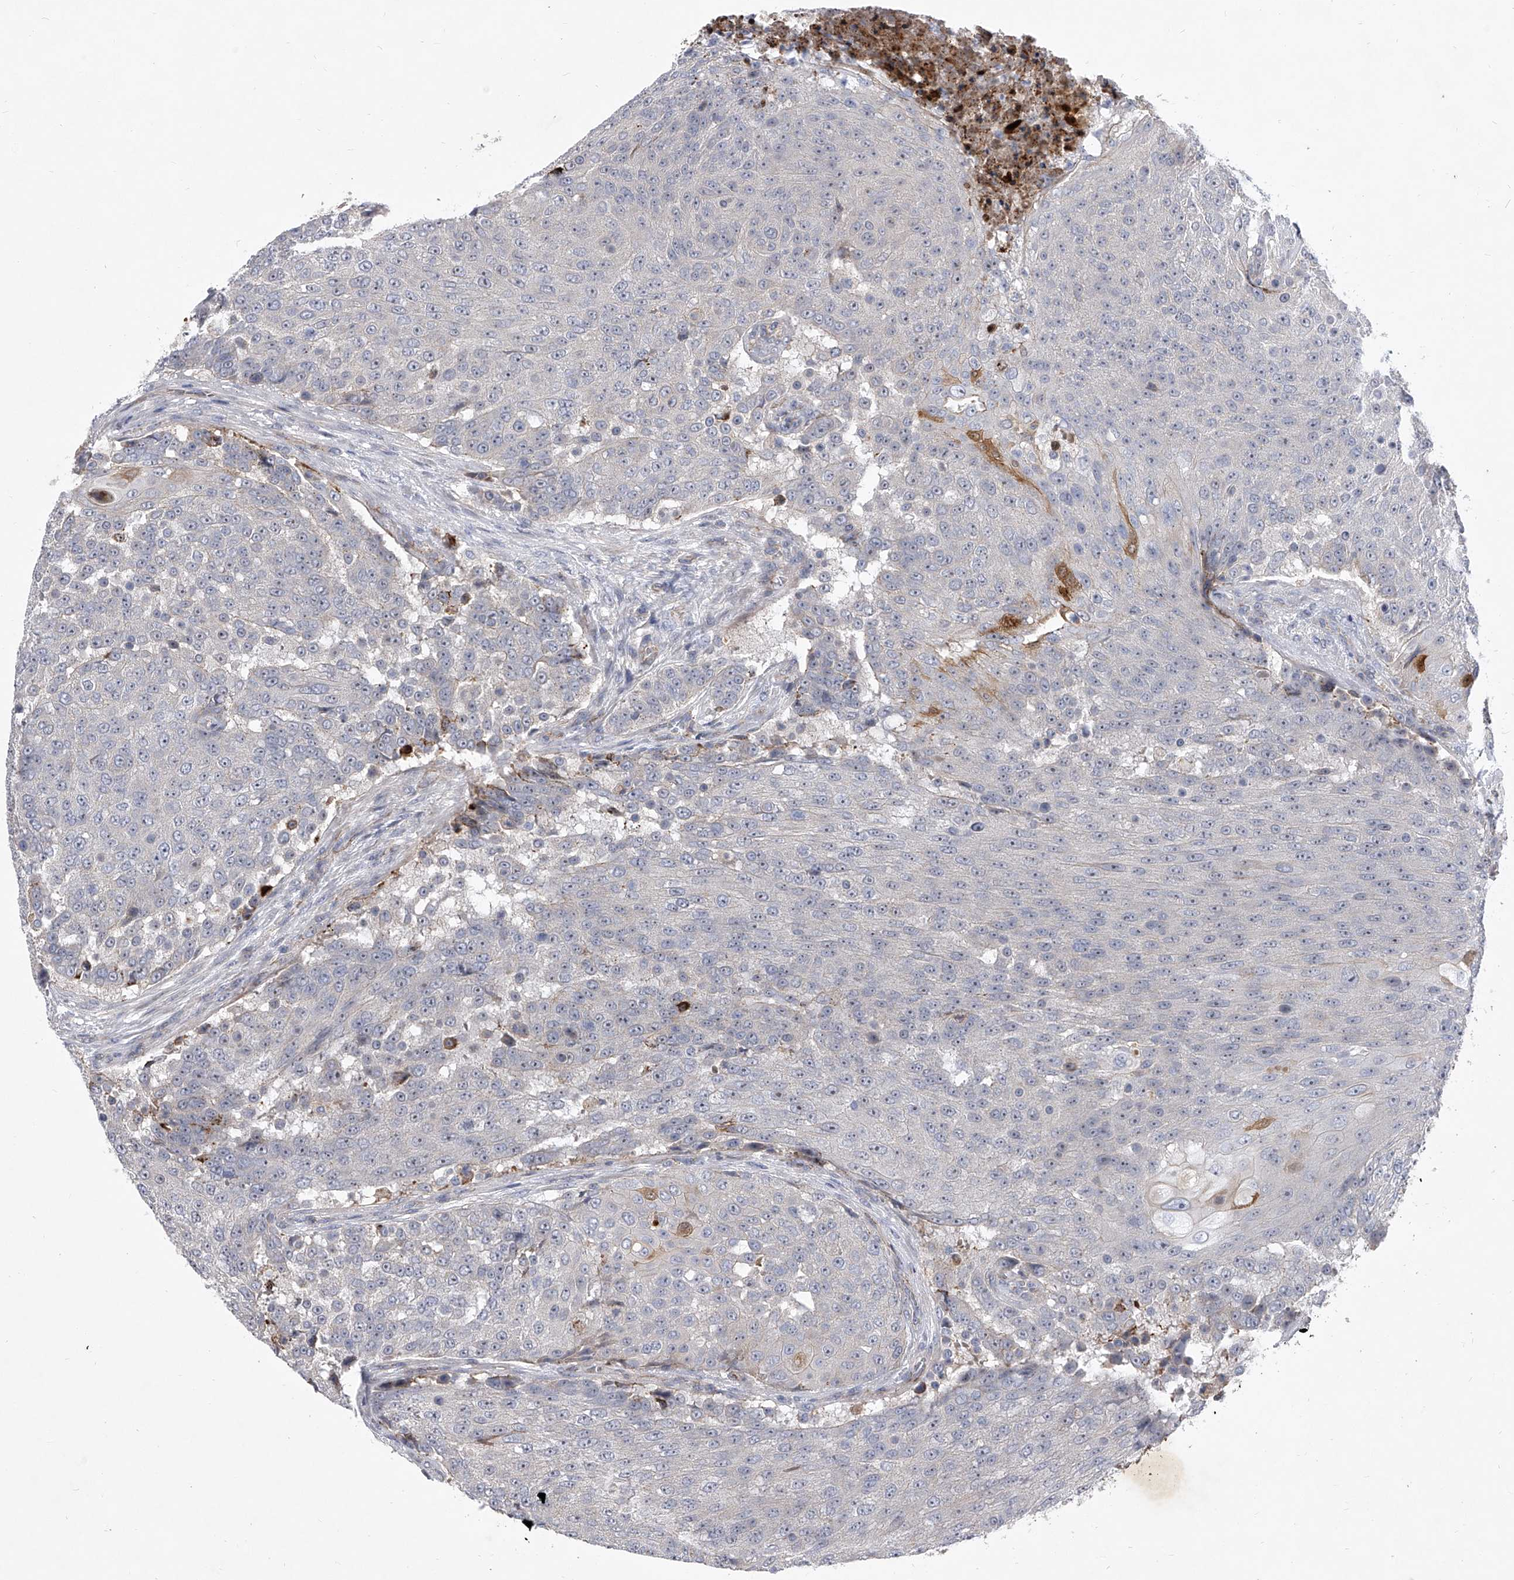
{"staining": {"intensity": "negative", "quantity": "none", "location": "none"}, "tissue": "urothelial cancer", "cell_type": "Tumor cells", "image_type": "cancer", "snomed": [{"axis": "morphology", "description": "Urothelial carcinoma, High grade"}, {"axis": "topography", "description": "Urinary bladder"}], "caption": "DAB immunohistochemical staining of human urothelial cancer reveals no significant expression in tumor cells.", "gene": "MINDY4", "patient": {"sex": "female", "age": 63}}